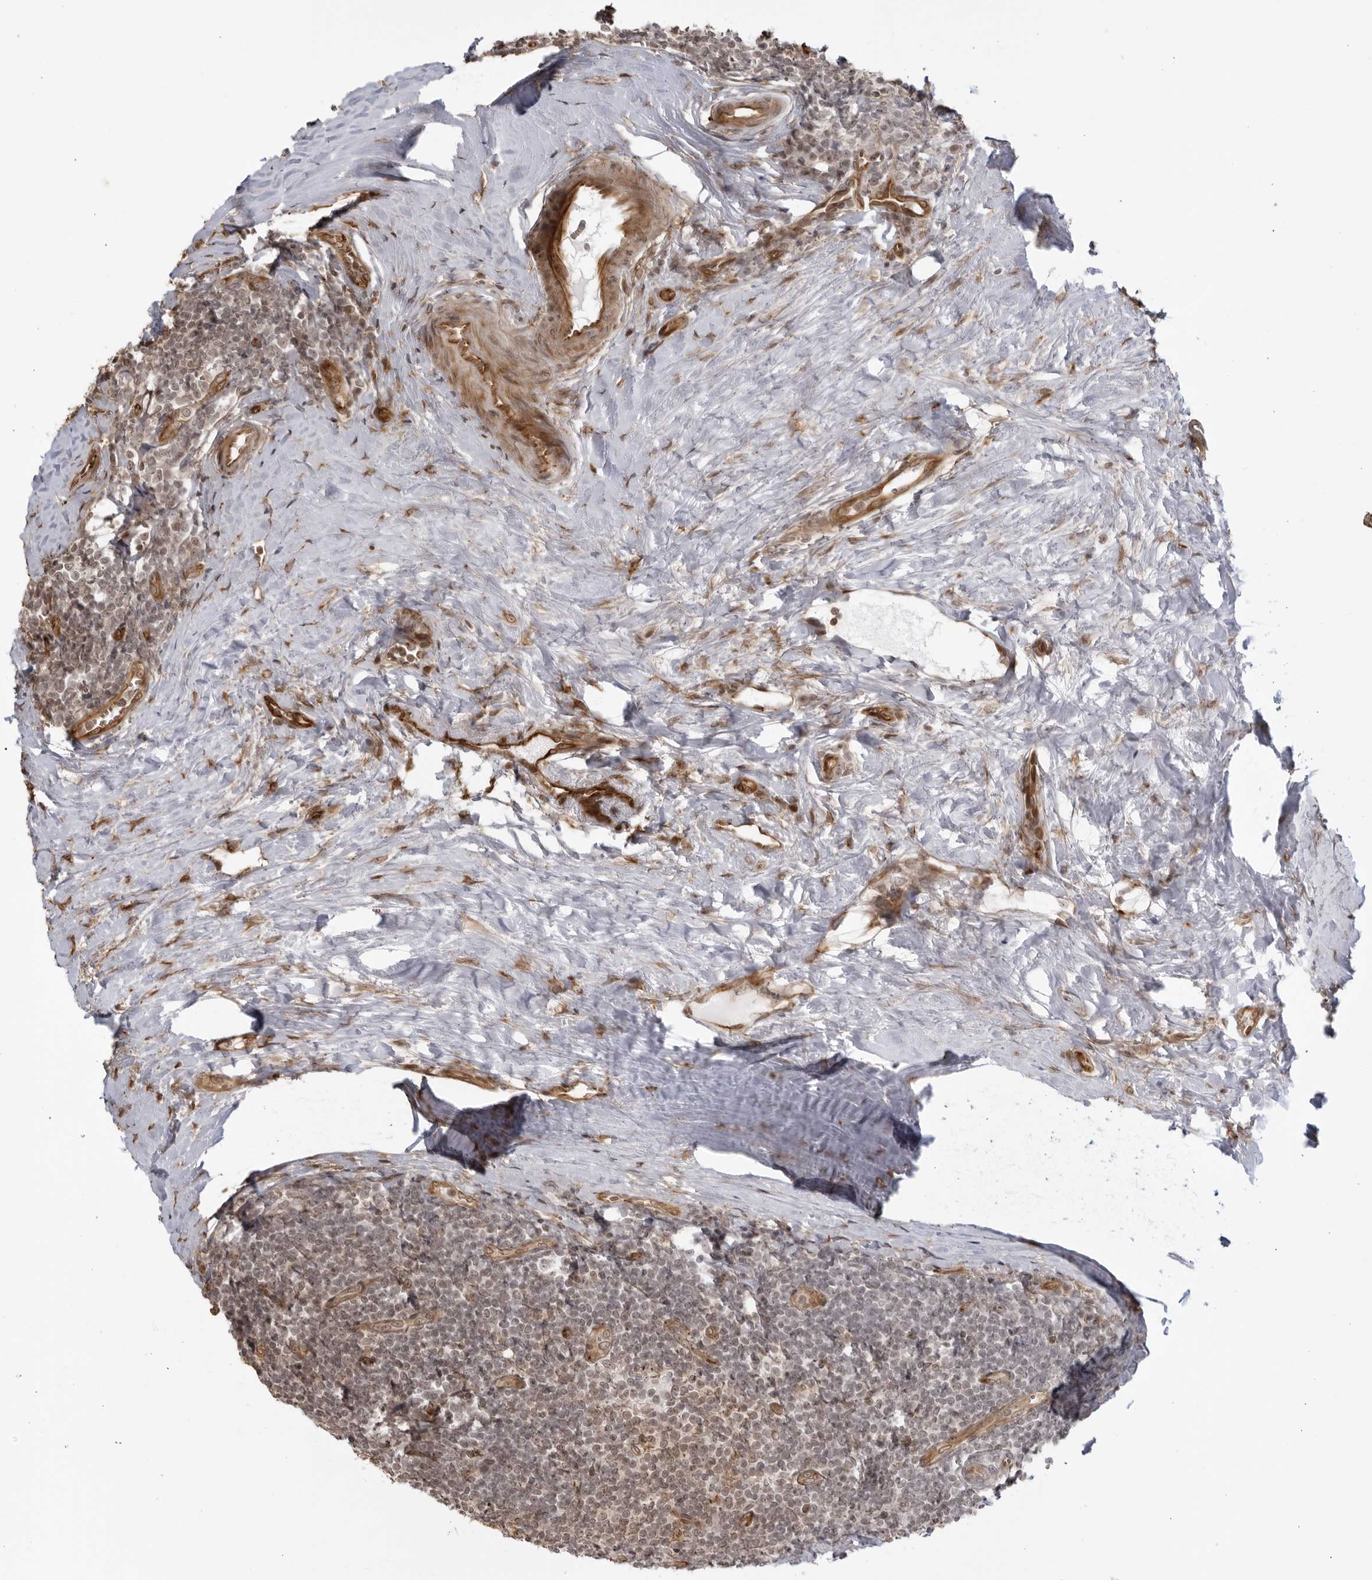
{"staining": {"intensity": "weak", "quantity": "<25%", "location": "nuclear"}, "tissue": "tonsil", "cell_type": "Germinal center cells", "image_type": "normal", "snomed": [{"axis": "morphology", "description": "Normal tissue, NOS"}, {"axis": "topography", "description": "Tonsil"}], "caption": "Tonsil stained for a protein using immunohistochemistry reveals no expression germinal center cells.", "gene": "TCF21", "patient": {"sex": "male", "age": 27}}